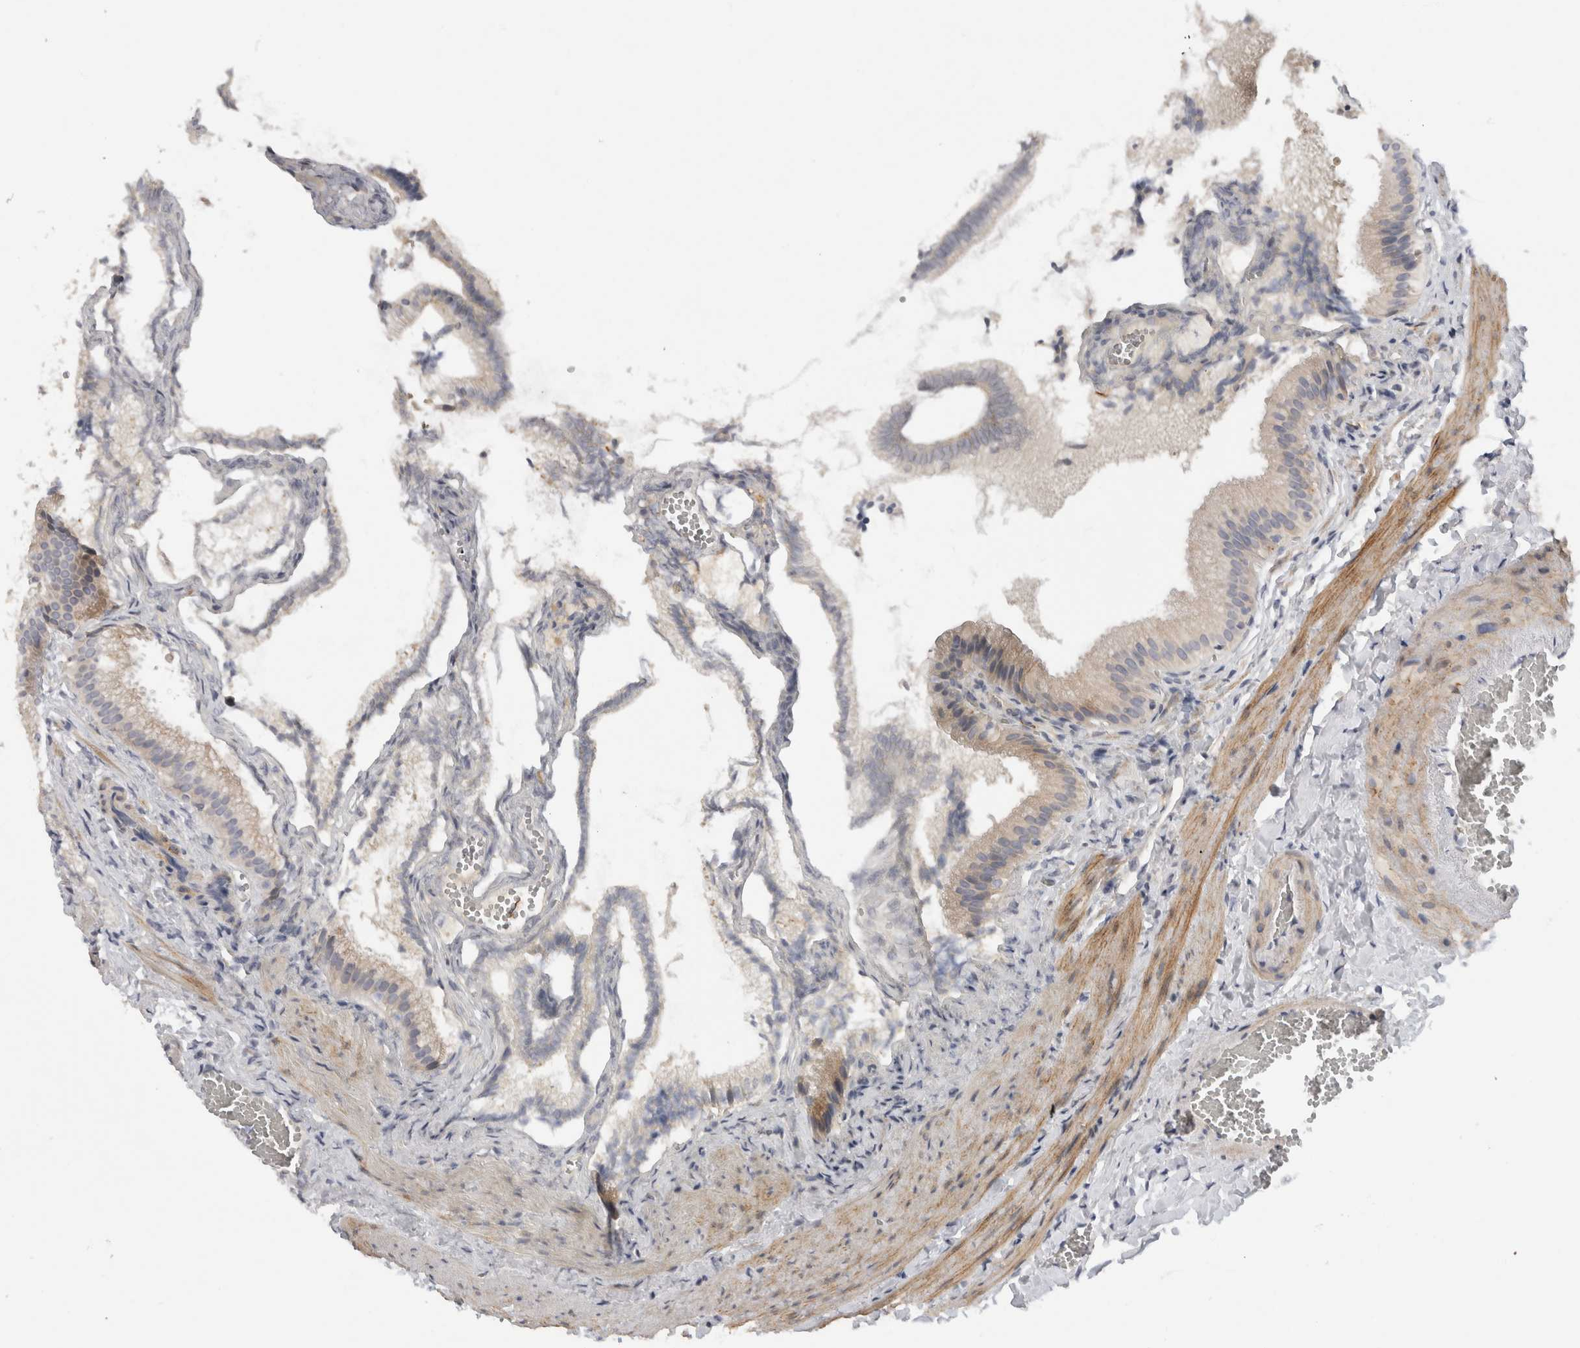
{"staining": {"intensity": "weak", "quantity": ">75%", "location": "cytoplasmic/membranous"}, "tissue": "gallbladder", "cell_type": "Glandular cells", "image_type": "normal", "snomed": [{"axis": "morphology", "description": "Normal tissue, NOS"}, {"axis": "topography", "description": "Gallbladder"}], "caption": "The histopathology image reveals staining of normal gallbladder, revealing weak cytoplasmic/membranous protein expression (brown color) within glandular cells. The staining was performed using DAB (3,3'-diaminobenzidine) to visualize the protein expression in brown, while the nuclei were stained in blue with hematoxylin (Magnification: 20x).", "gene": "MGAT1", "patient": {"sex": "male", "age": 38}}